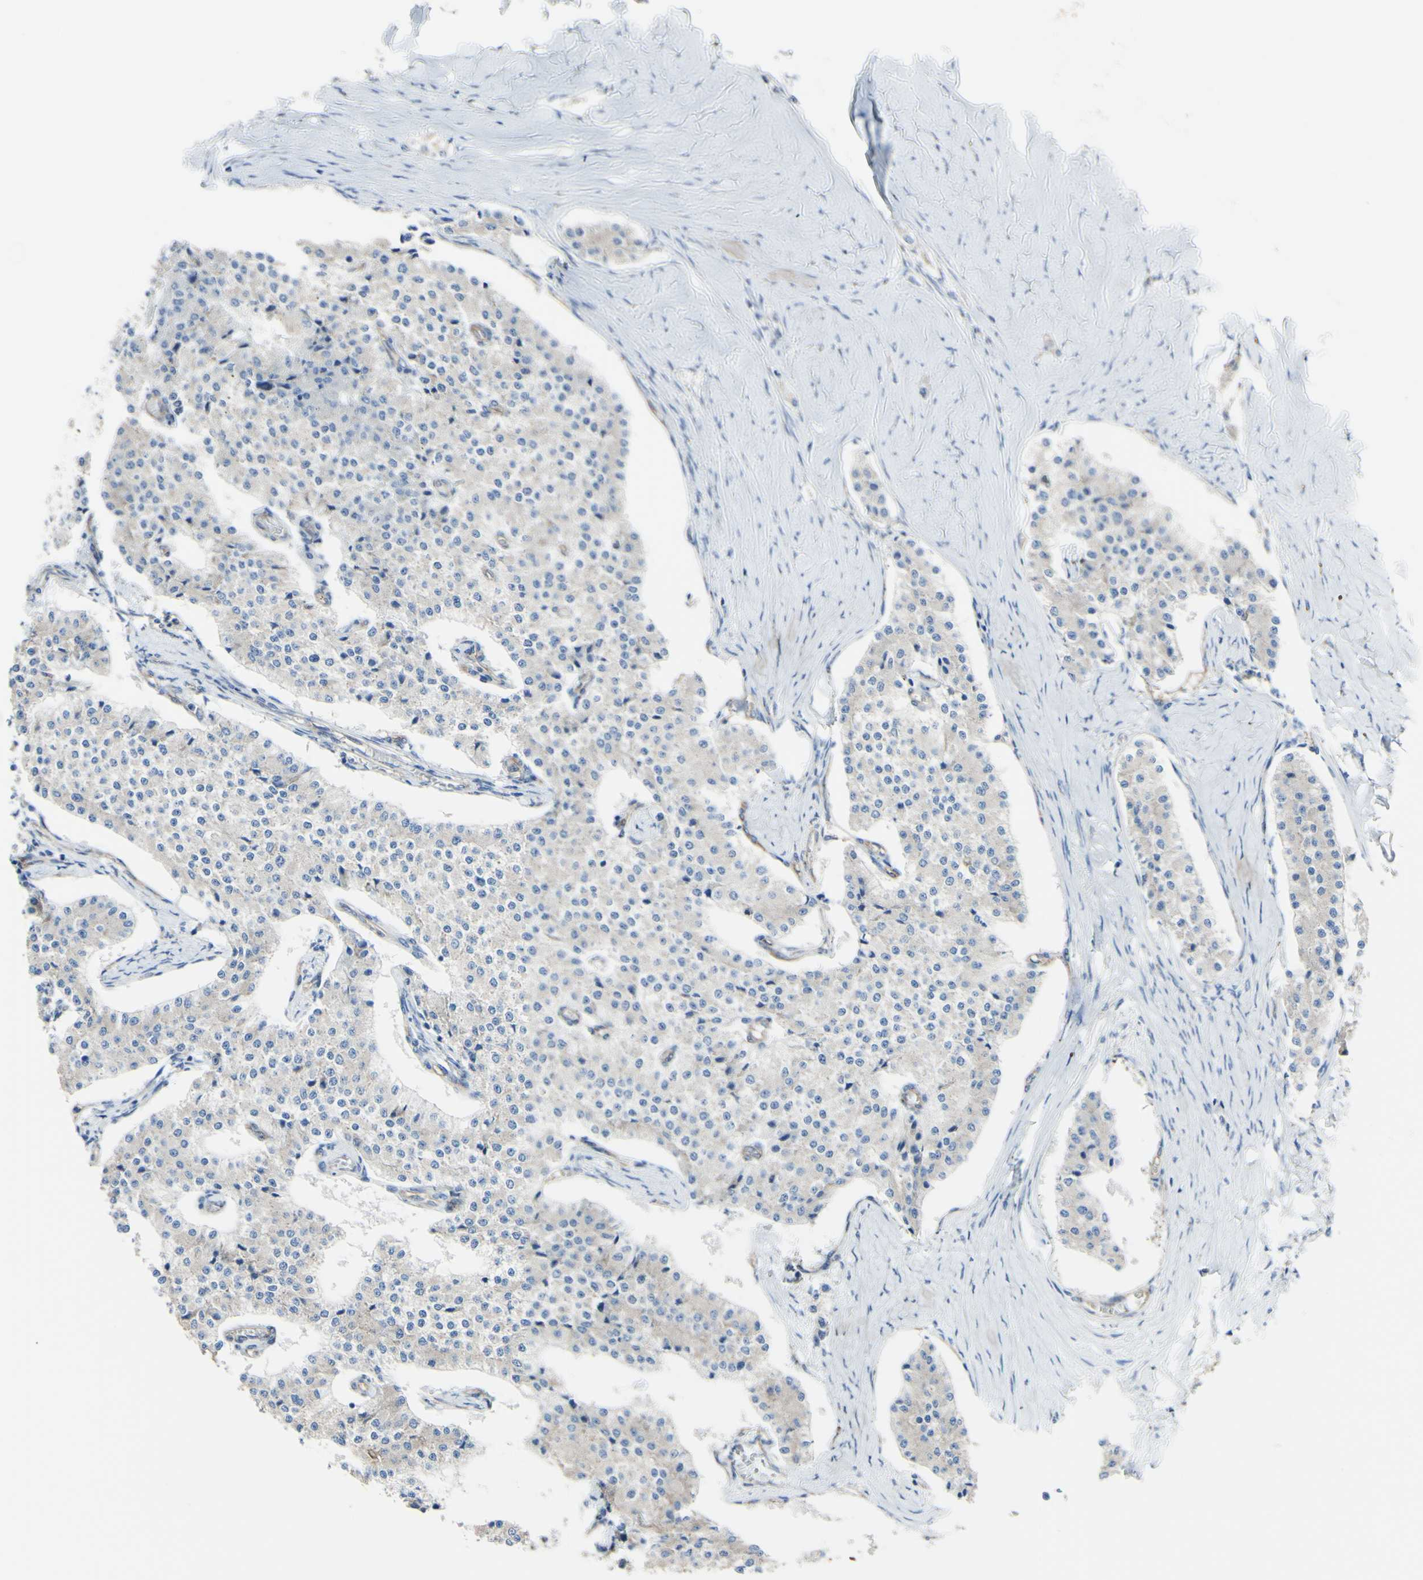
{"staining": {"intensity": "weak", "quantity": "25%-75%", "location": "cytoplasmic/membranous"}, "tissue": "carcinoid", "cell_type": "Tumor cells", "image_type": "cancer", "snomed": [{"axis": "morphology", "description": "Carcinoid, malignant, NOS"}, {"axis": "topography", "description": "Colon"}], "caption": "Carcinoid stained with DAB (3,3'-diaminobenzidine) IHC reveals low levels of weak cytoplasmic/membranous staining in approximately 25%-75% of tumor cells. Immunohistochemistry stains the protein in brown and the nuclei are stained blue.", "gene": "LRIG3", "patient": {"sex": "female", "age": 52}}